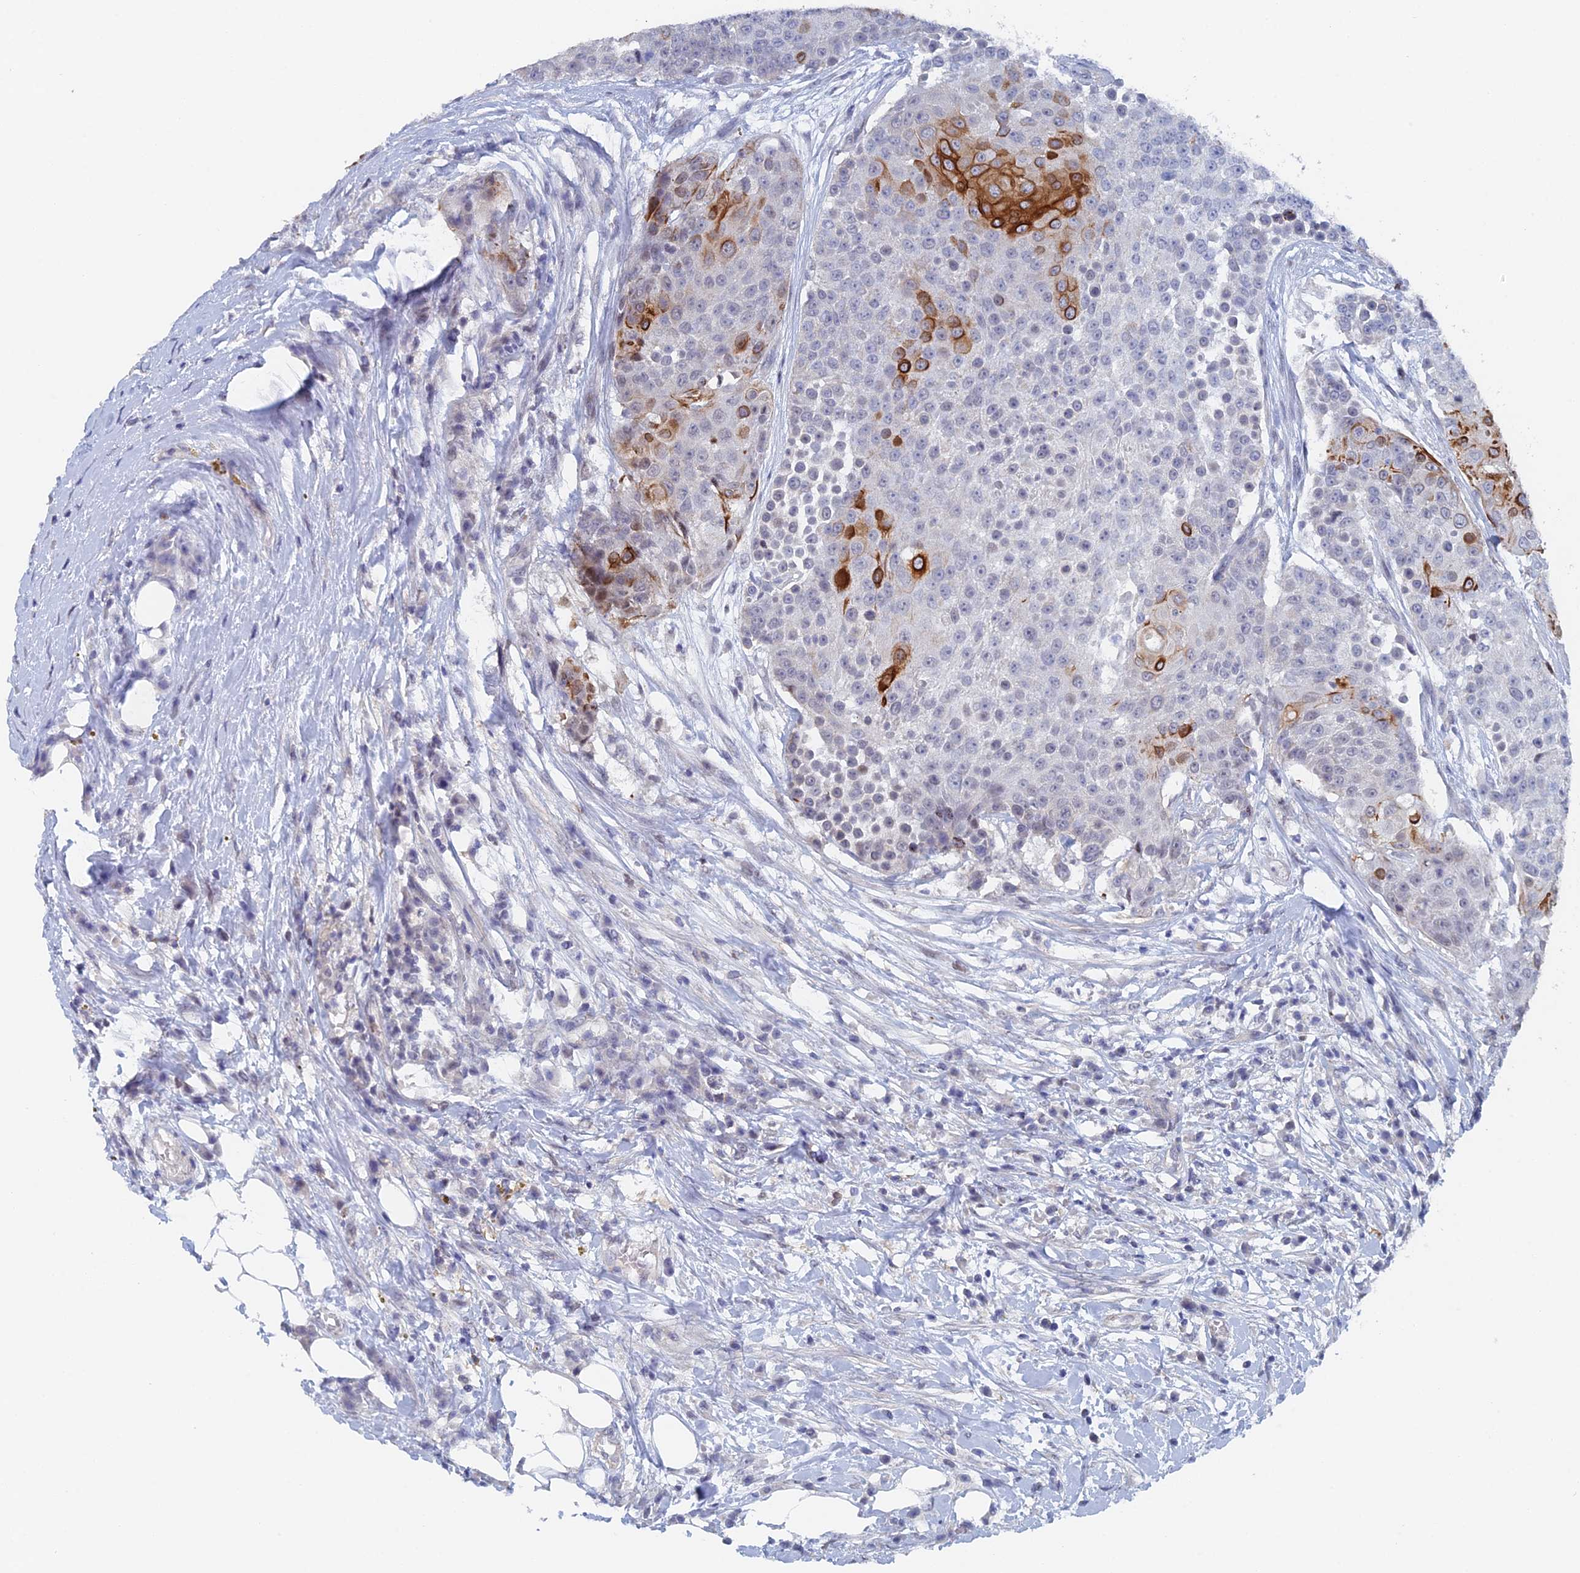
{"staining": {"intensity": "strong", "quantity": "<25%", "location": "cytoplasmic/membranous"}, "tissue": "urothelial cancer", "cell_type": "Tumor cells", "image_type": "cancer", "snomed": [{"axis": "morphology", "description": "Urothelial carcinoma, High grade"}, {"axis": "topography", "description": "Urinary bladder"}], "caption": "Immunohistochemistry micrograph of human urothelial cancer stained for a protein (brown), which shows medium levels of strong cytoplasmic/membranous positivity in about <25% of tumor cells.", "gene": "GMNC", "patient": {"sex": "female", "age": 63}}